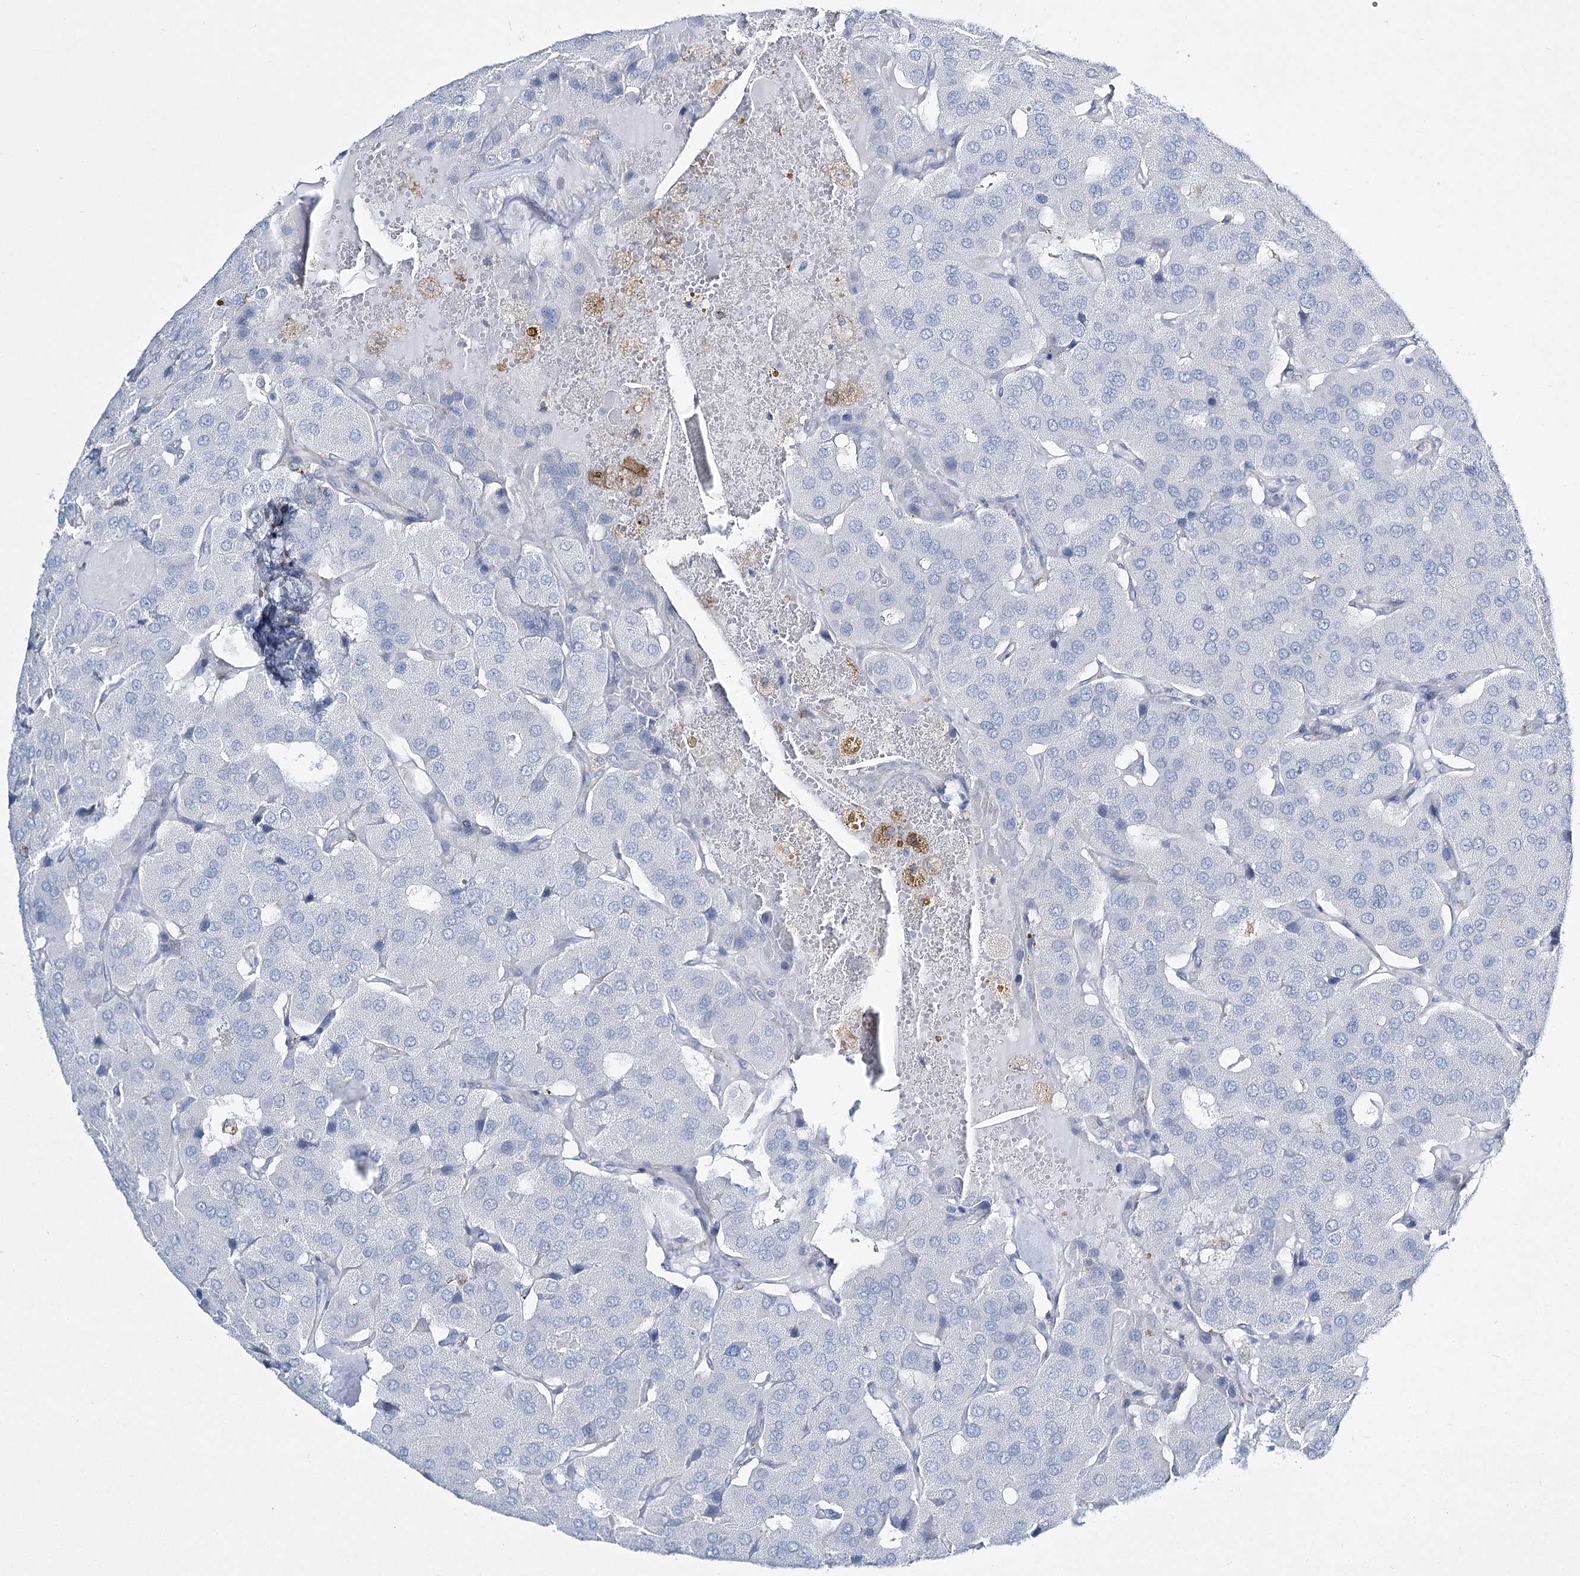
{"staining": {"intensity": "negative", "quantity": "none", "location": "none"}, "tissue": "parathyroid gland", "cell_type": "Glandular cells", "image_type": "normal", "snomed": [{"axis": "morphology", "description": "Normal tissue, NOS"}, {"axis": "morphology", "description": "Adenoma, NOS"}, {"axis": "topography", "description": "Parathyroid gland"}], "caption": "Glandular cells are negative for brown protein staining in benign parathyroid gland. (DAB (3,3'-diaminobenzidine) IHC with hematoxylin counter stain).", "gene": "CCDC88A", "patient": {"sex": "female", "age": 86}}